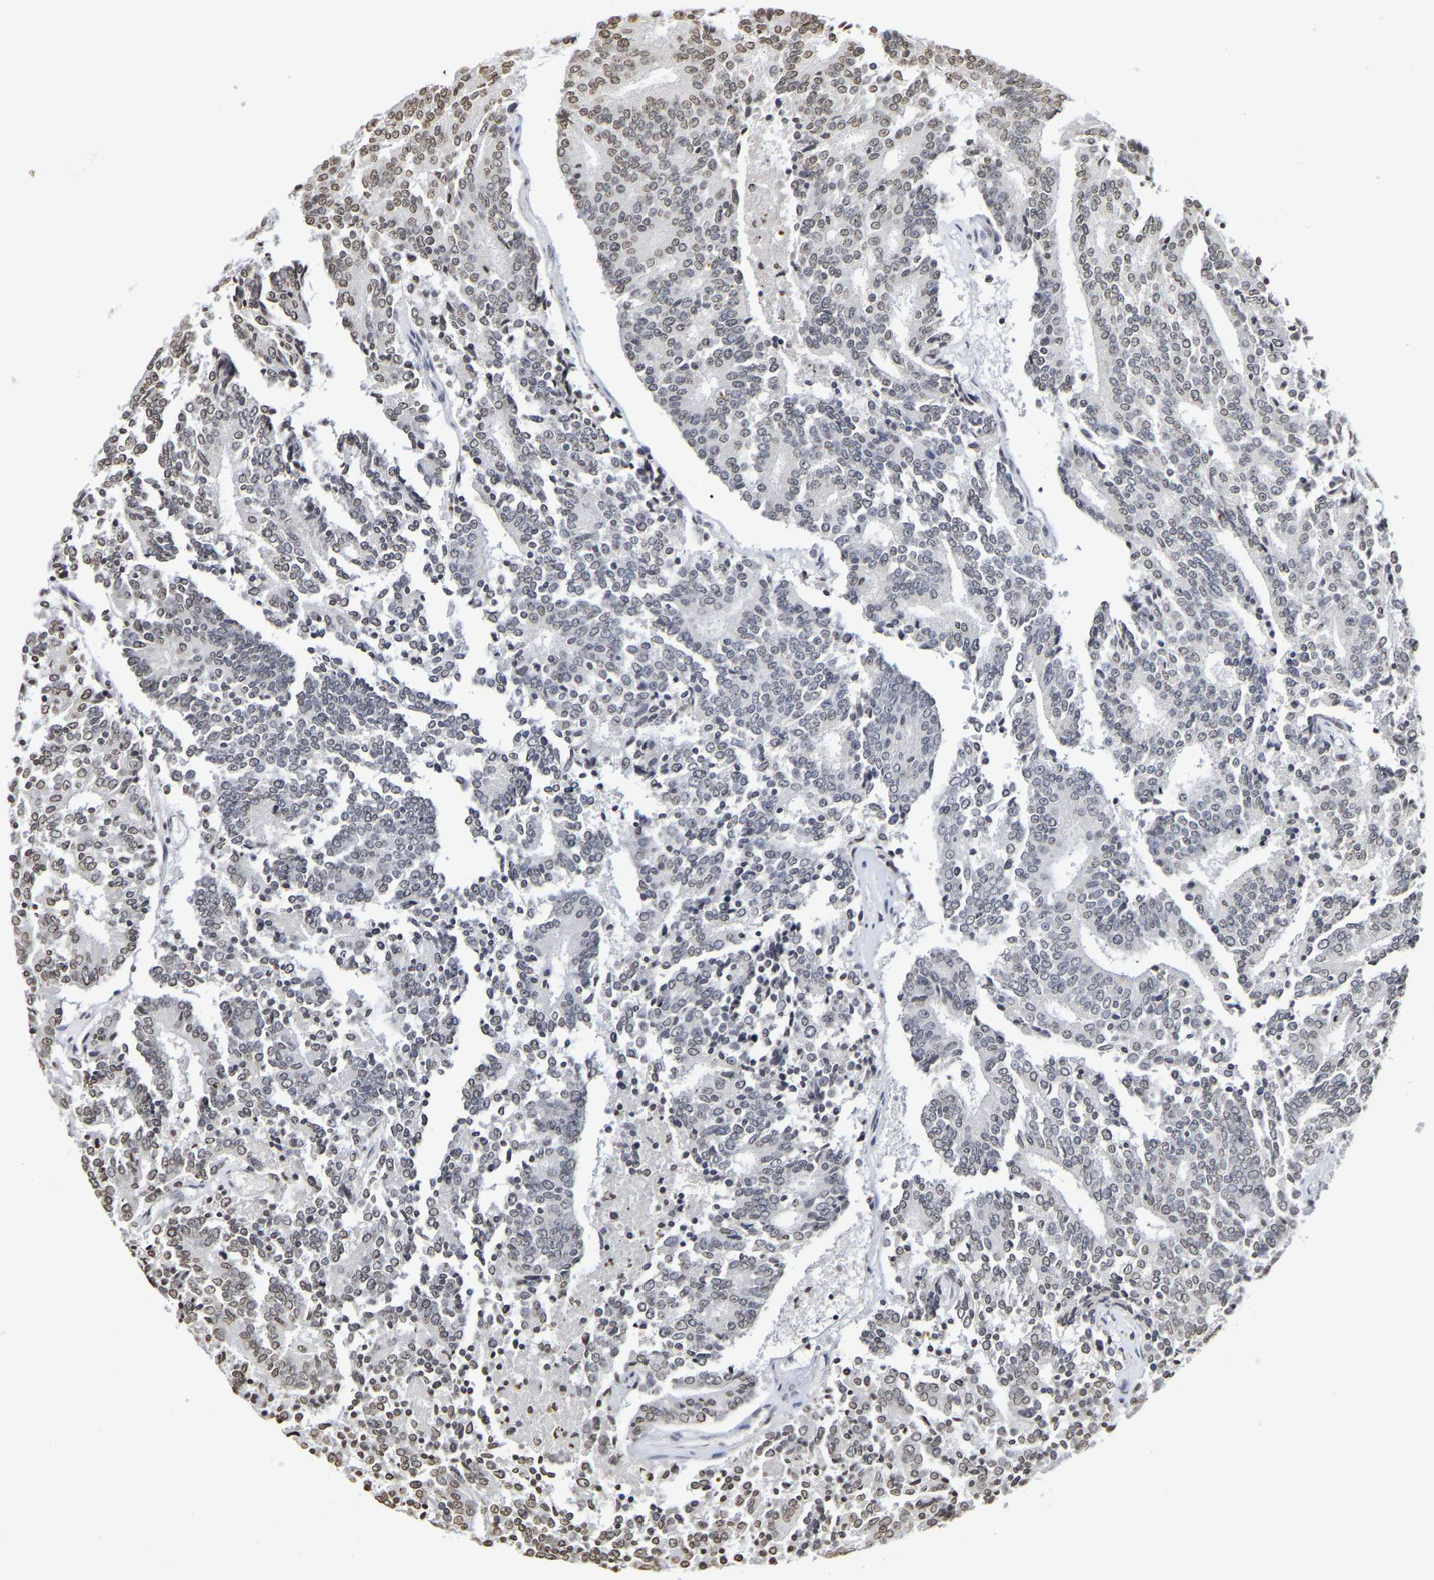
{"staining": {"intensity": "weak", "quantity": "<25%", "location": "nuclear"}, "tissue": "prostate cancer", "cell_type": "Tumor cells", "image_type": "cancer", "snomed": [{"axis": "morphology", "description": "Normal tissue, NOS"}, {"axis": "morphology", "description": "Adenocarcinoma, High grade"}, {"axis": "topography", "description": "Prostate"}, {"axis": "topography", "description": "Seminal veicle"}], "caption": "Tumor cells show no significant expression in prostate cancer.", "gene": "ATF4", "patient": {"sex": "male", "age": 55}}